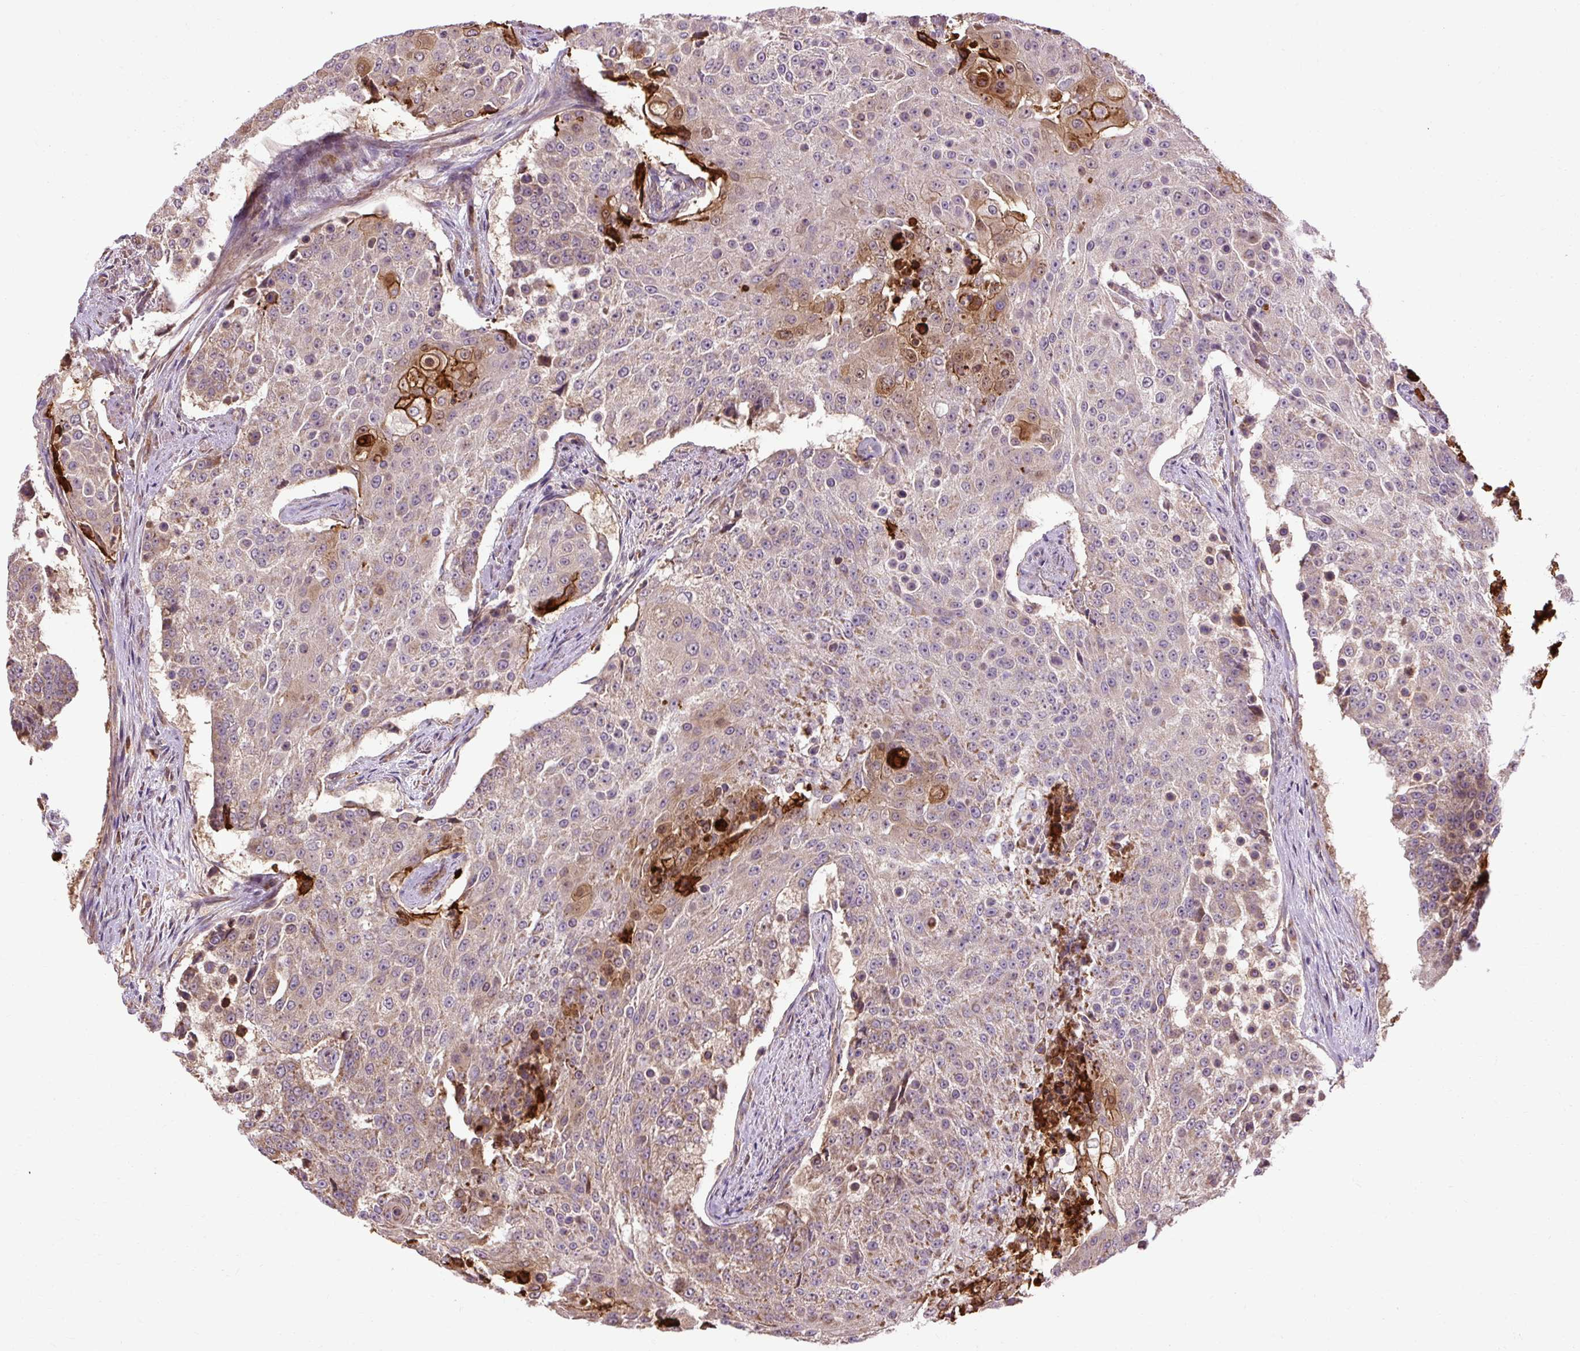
{"staining": {"intensity": "strong", "quantity": "<25%", "location": "cytoplasmic/membranous"}, "tissue": "urothelial cancer", "cell_type": "Tumor cells", "image_type": "cancer", "snomed": [{"axis": "morphology", "description": "Urothelial carcinoma, High grade"}, {"axis": "topography", "description": "Urinary bladder"}], "caption": "Immunohistochemistry image of neoplastic tissue: urothelial cancer stained using immunohistochemistry (IHC) displays medium levels of strong protein expression localized specifically in the cytoplasmic/membranous of tumor cells, appearing as a cytoplasmic/membranous brown color.", "gene": "FLRT1", "patient": {"sex": "female", "age": 63}}